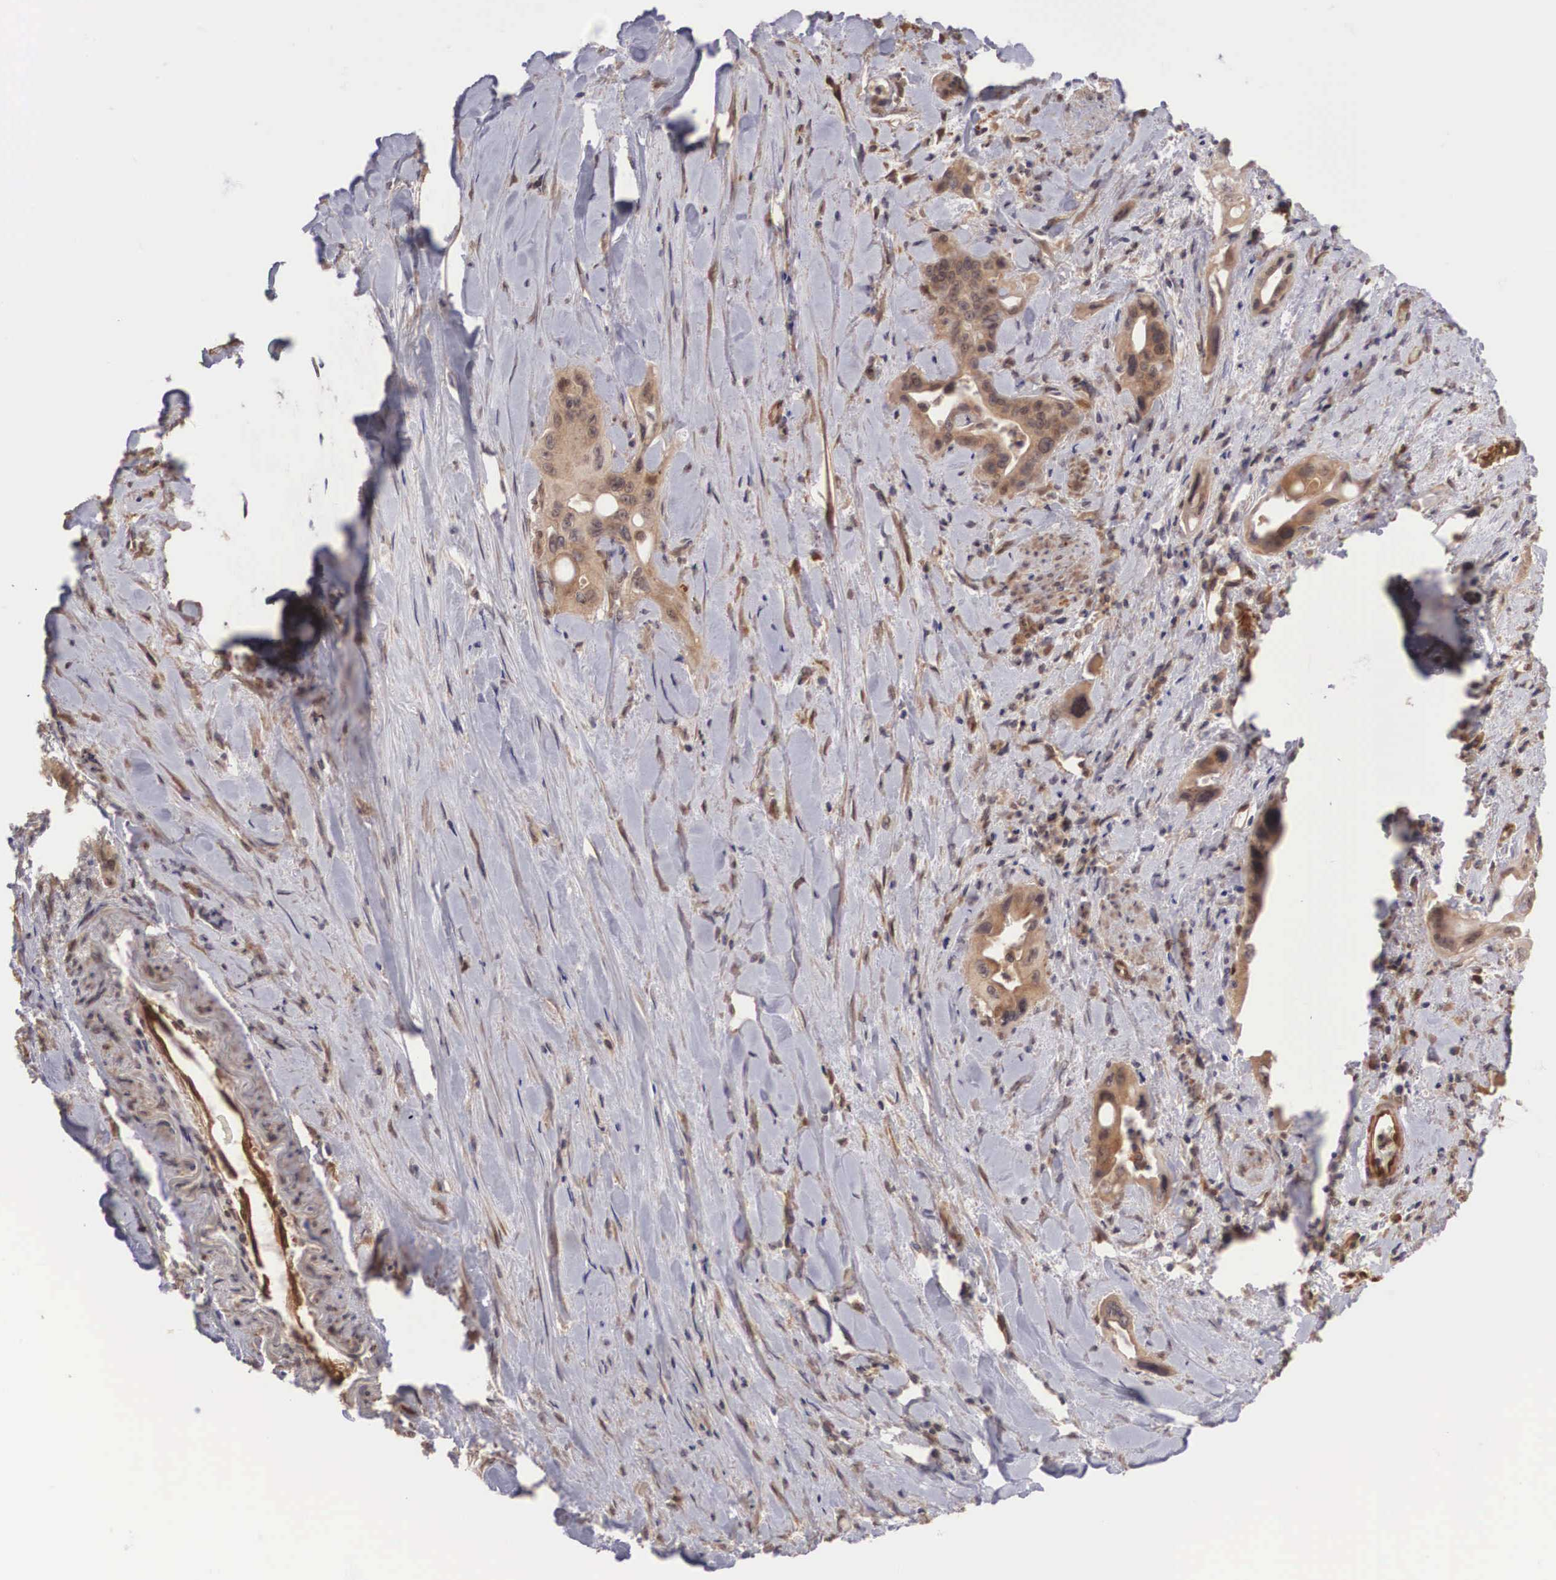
{"staining": {"intensity": "moderate", "quantity": ">75%", "location": "cytoplasmic/membranous,nuclear"}, "tissue": "pancreatic cancer", "cell_type": "Tumor cells", "image_type": "cancer", "snomed": [{"axis": "morphology", "description": "Adenocarcinoma, NOS"}, {"axis": "topography", "description": "Pancreas"}], "caption": "Immunohistochemistry photomicrograph of human pancreatic cancer (adenocarcinoma) stained for a protein (brown), which displays medium levels of moderate cytoplasmic/membranous and nuclear positivity in about >75% of tumor cells.", "gene": "DNAJB7", "patient": {"sex": "male", "age": 77}}